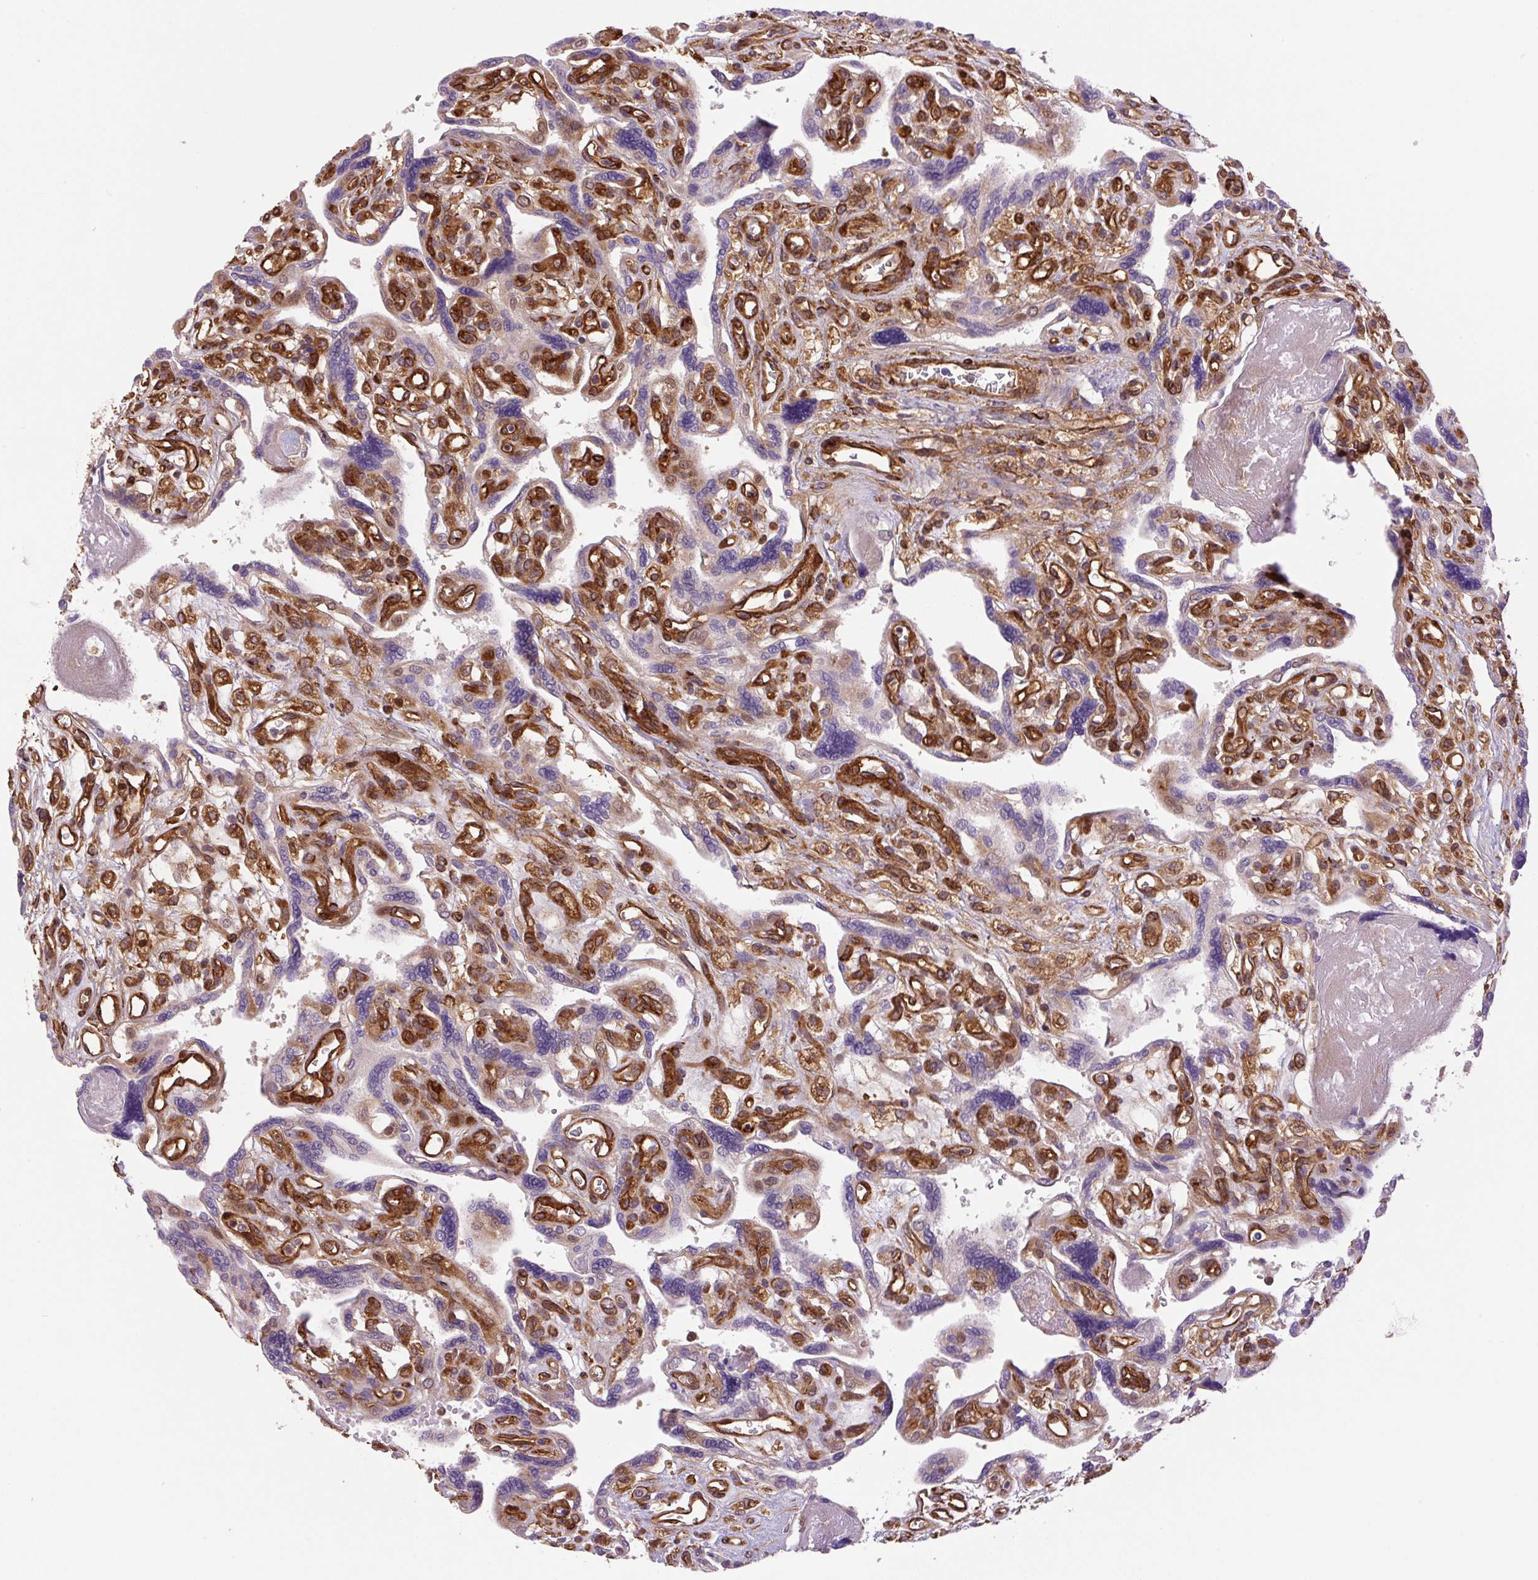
{"staining": {"intensity": "moderate", "quantity": "25%-75%", "location": "cytoplasmic/membranous"}, "tissue": "placenta", "cell_type": "Trophoblastic cells", "image_type": "normal", "snomed": [{"axis": "morphology", "description": "Normal tissue, NOS"}, {"axis": "topography", "description": "Placenta"}], "caption": "A brown stain highlights moderate cytoplasmic/membranous expression of a protein in trophoblastic cells of normal human placenta.", "gene": "SEPTIN10", "patient": {"sex": "female", "age": 39}}